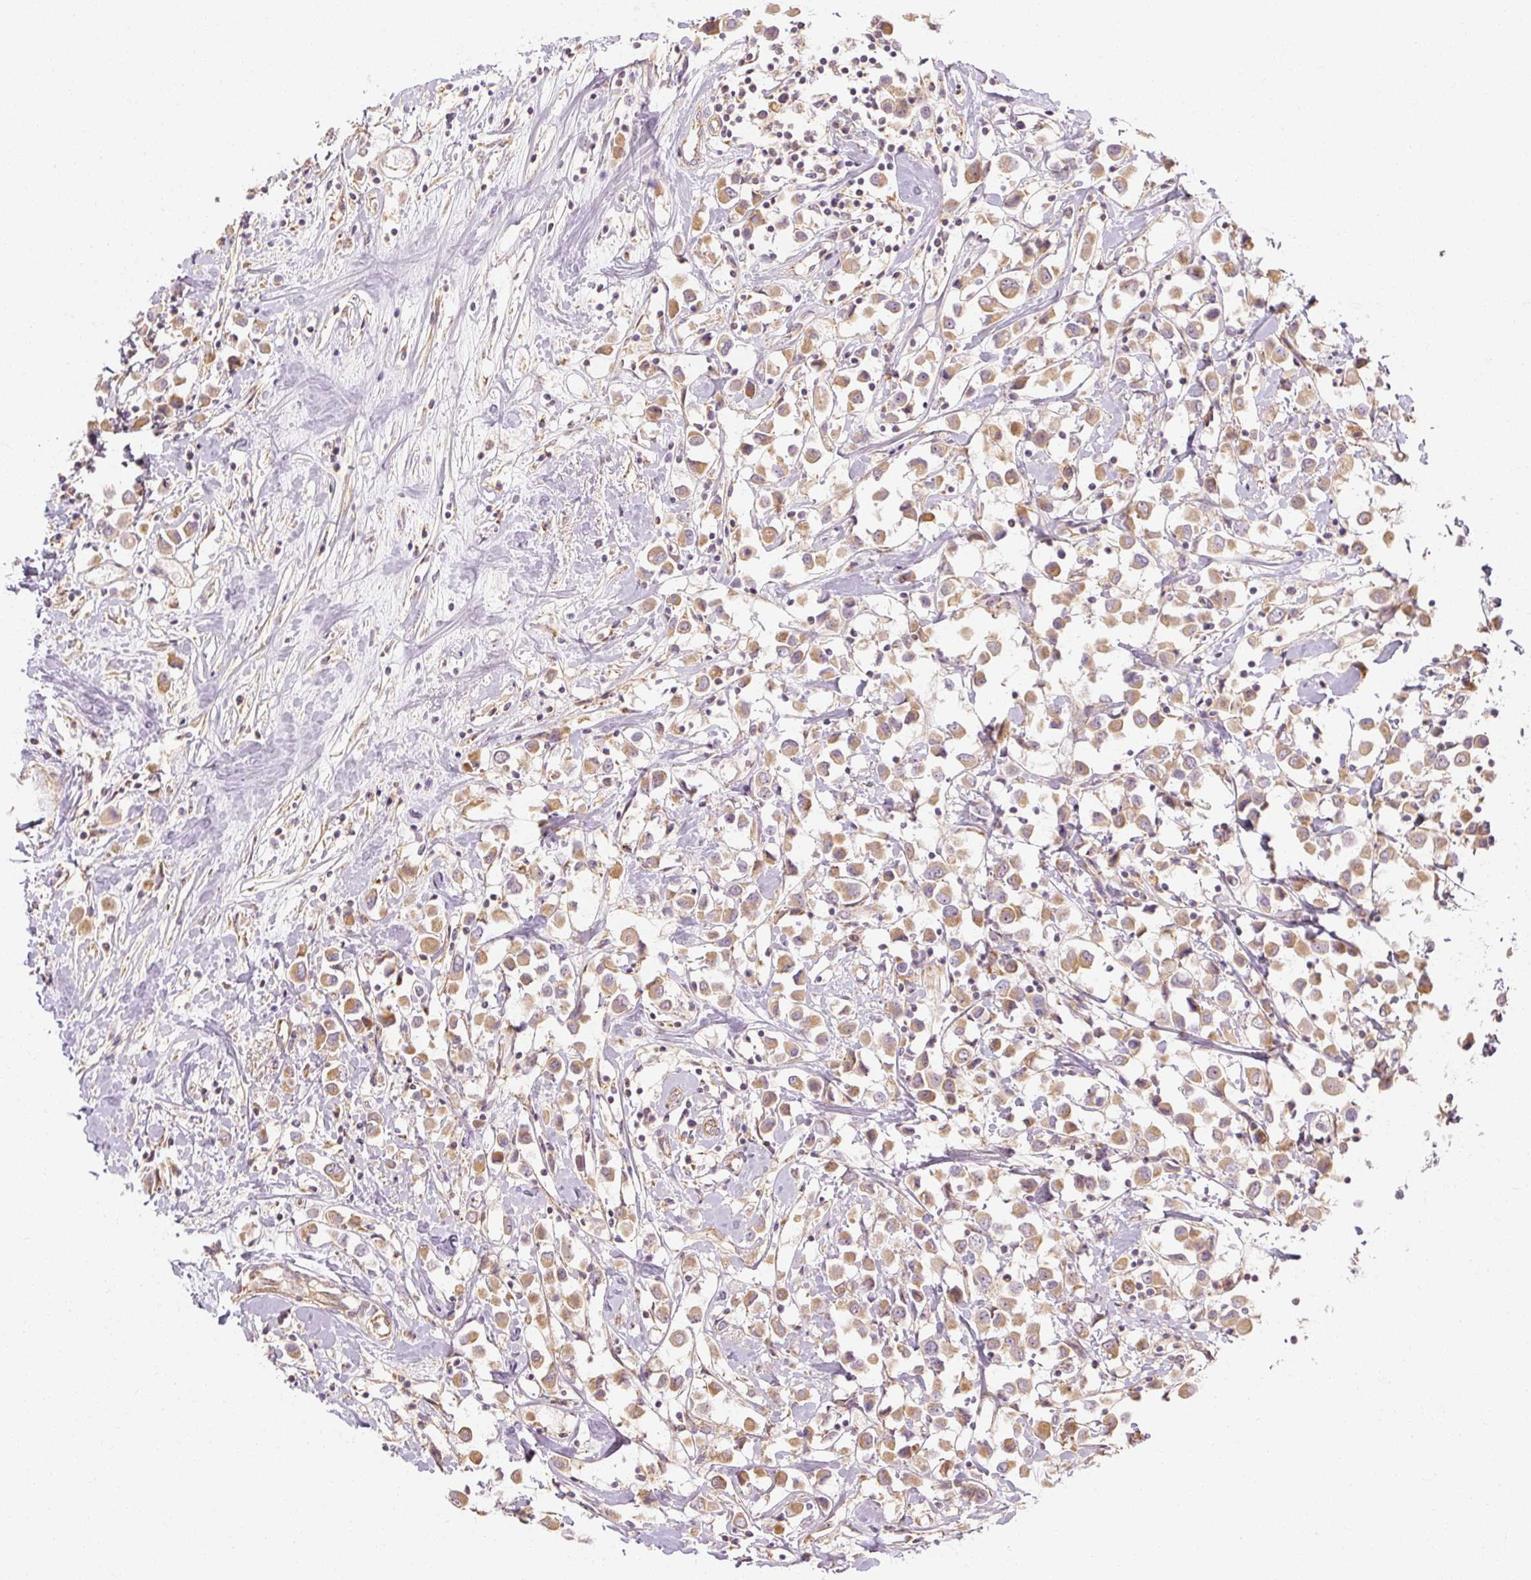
{"staining": {"intensity": "moderate", "quantity": ">75%", "location": "cytoplasmic/membranous"}, "tissue": "breast cancer", "cell_type": "Tumor cells", "image_type": "cancer", "snomed": [{"axis": "morphology", "description": "Duct carcinoma"}, {"axis": "topography", "description": "Breast"}], "caption": "Immunohistochemical staining of breast cancer (intraductal carcinoma) demonstrates moderate cytoplasmic/membranous protein staining in about >75% of tumor cells.", "gene": "RB1CC1", "patient": {"sex": "female", "age": 61}}